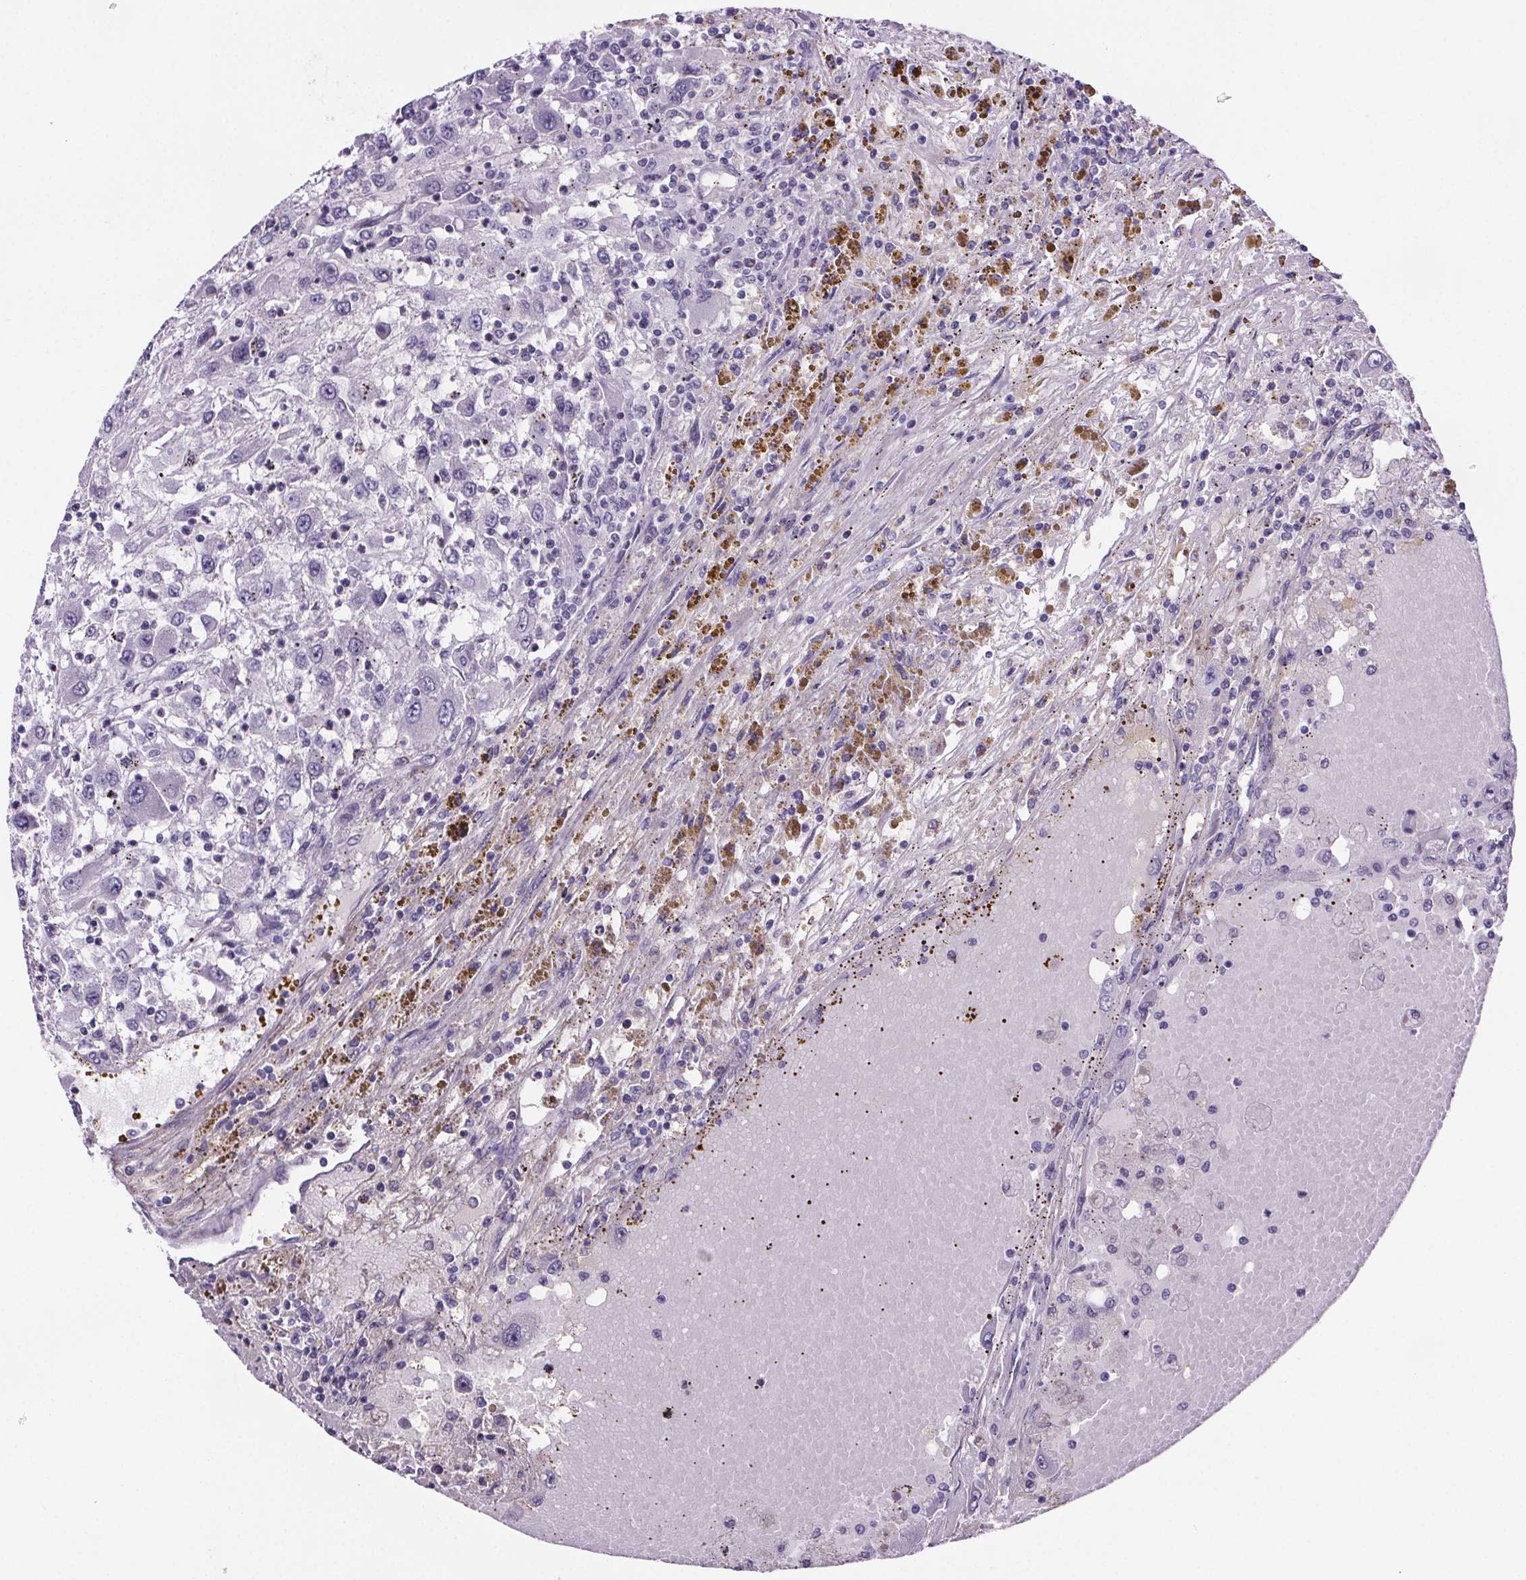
{"staining": {"intensity": "negative", "quantity": "none", "location": "none"}, "tissue": "renal cancer", "cell_type": "Tumor cells", "image_type": "cancer", "snomed": [{"axis": "morphology", "description": "Adenocarcinoma, NOS"}, {"axis": "topography", "description": "Kidney"}], "caption": "Immunohistochemical staining of human renal cancer demonstrates no significant staining in tumor cells.", "gene": "CUBN", "patient": {"sex": "female", "age": 67}}